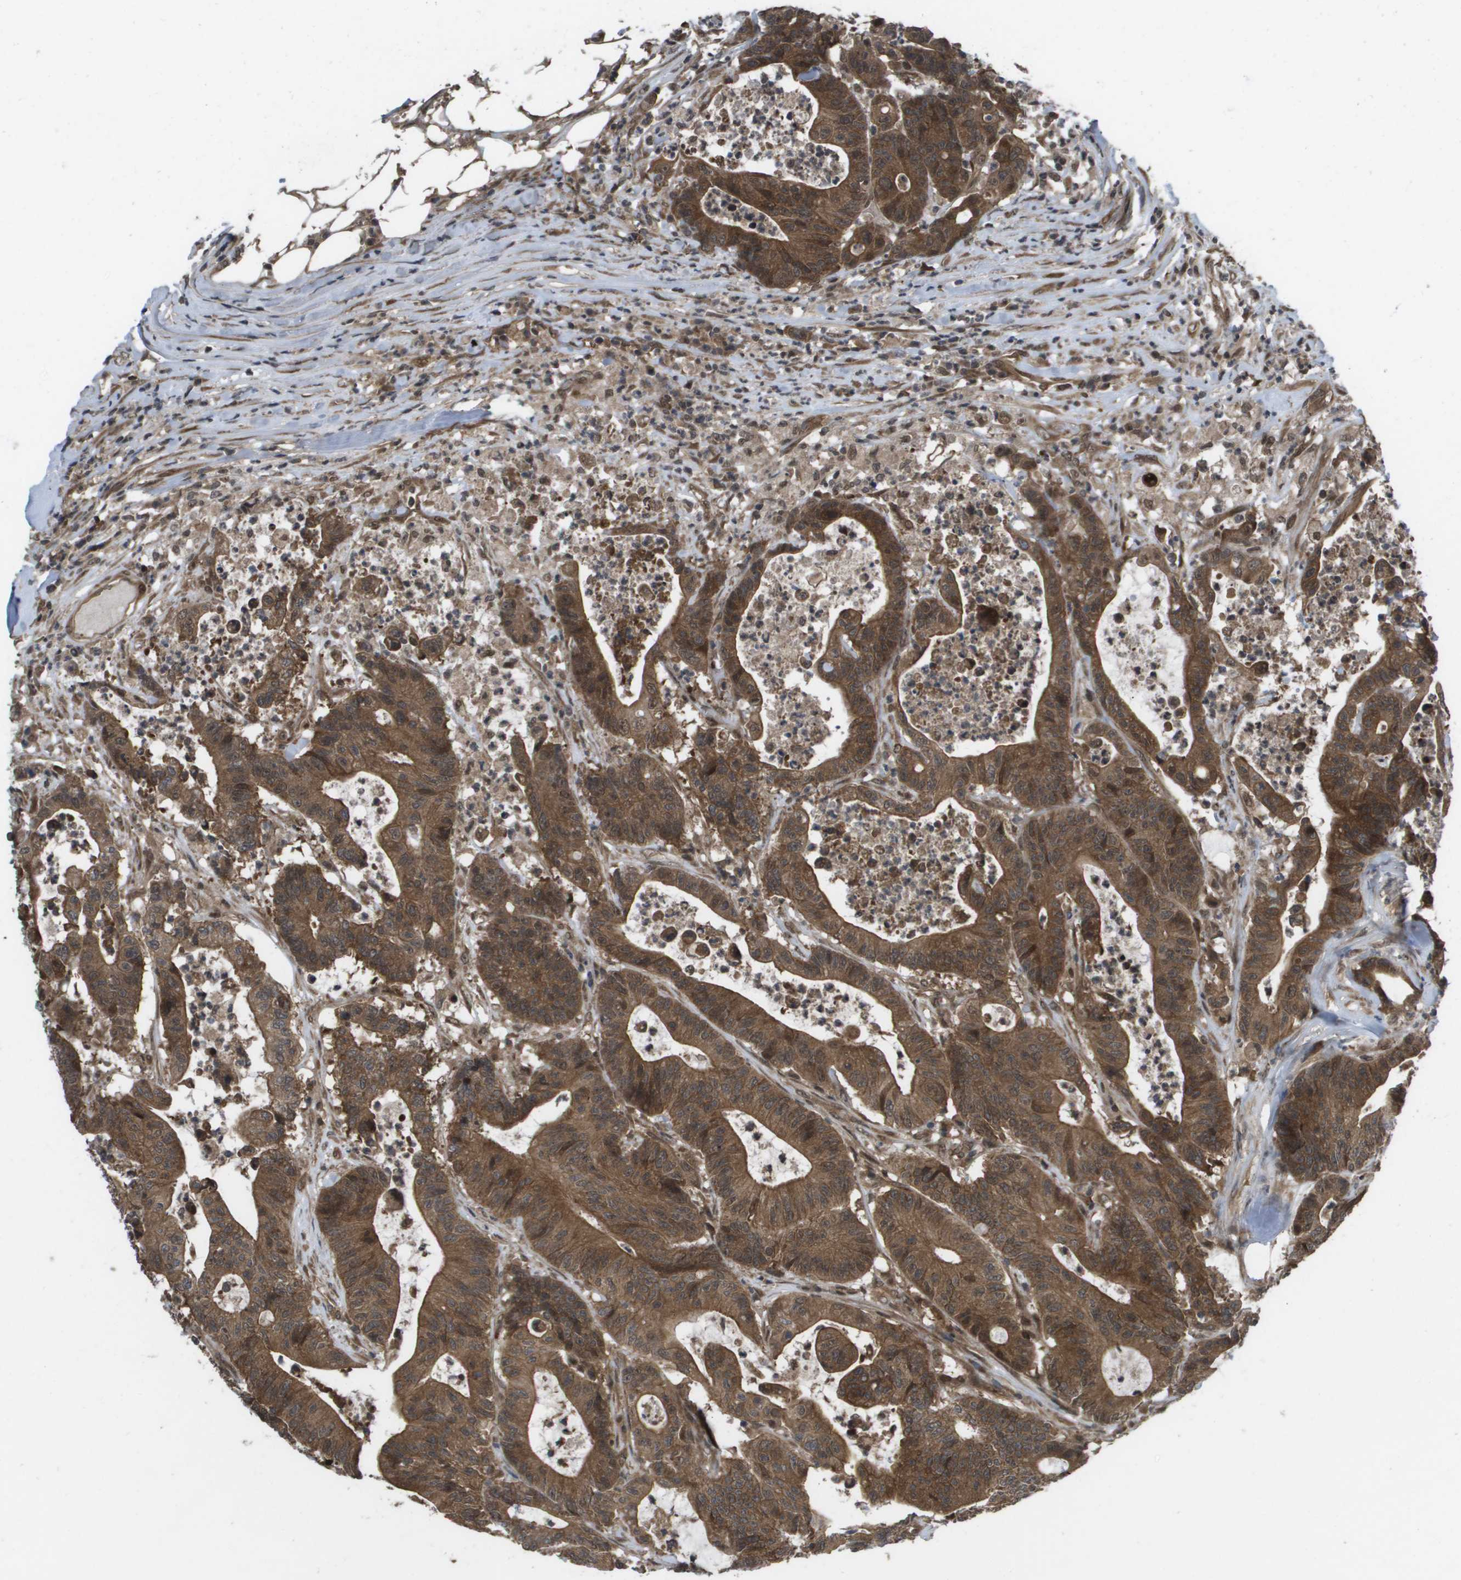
{"staining": {"intensity": "strong", "quantity": ">75%", "location": "cytoplasmic/membranous,nuclear"}, "tissue": "colorectal cancer", "cell_type": "Tumor cells", "image_type": "cancer", "snomed": [{"axis": "morphology", "description": "Adenocarcinoma, NOS"}, {"axis": "topography", "description": "Colon"}], "caption": "This is a photomicrograph of immunohistochemistry staining of adenocarcinoma (colorectal), which shows strong staining in the cytoplasmic/membranous and nuclear of tumor cells.", "gene": "CTPS2", "patient": {"sex": "female", "age": 84}}